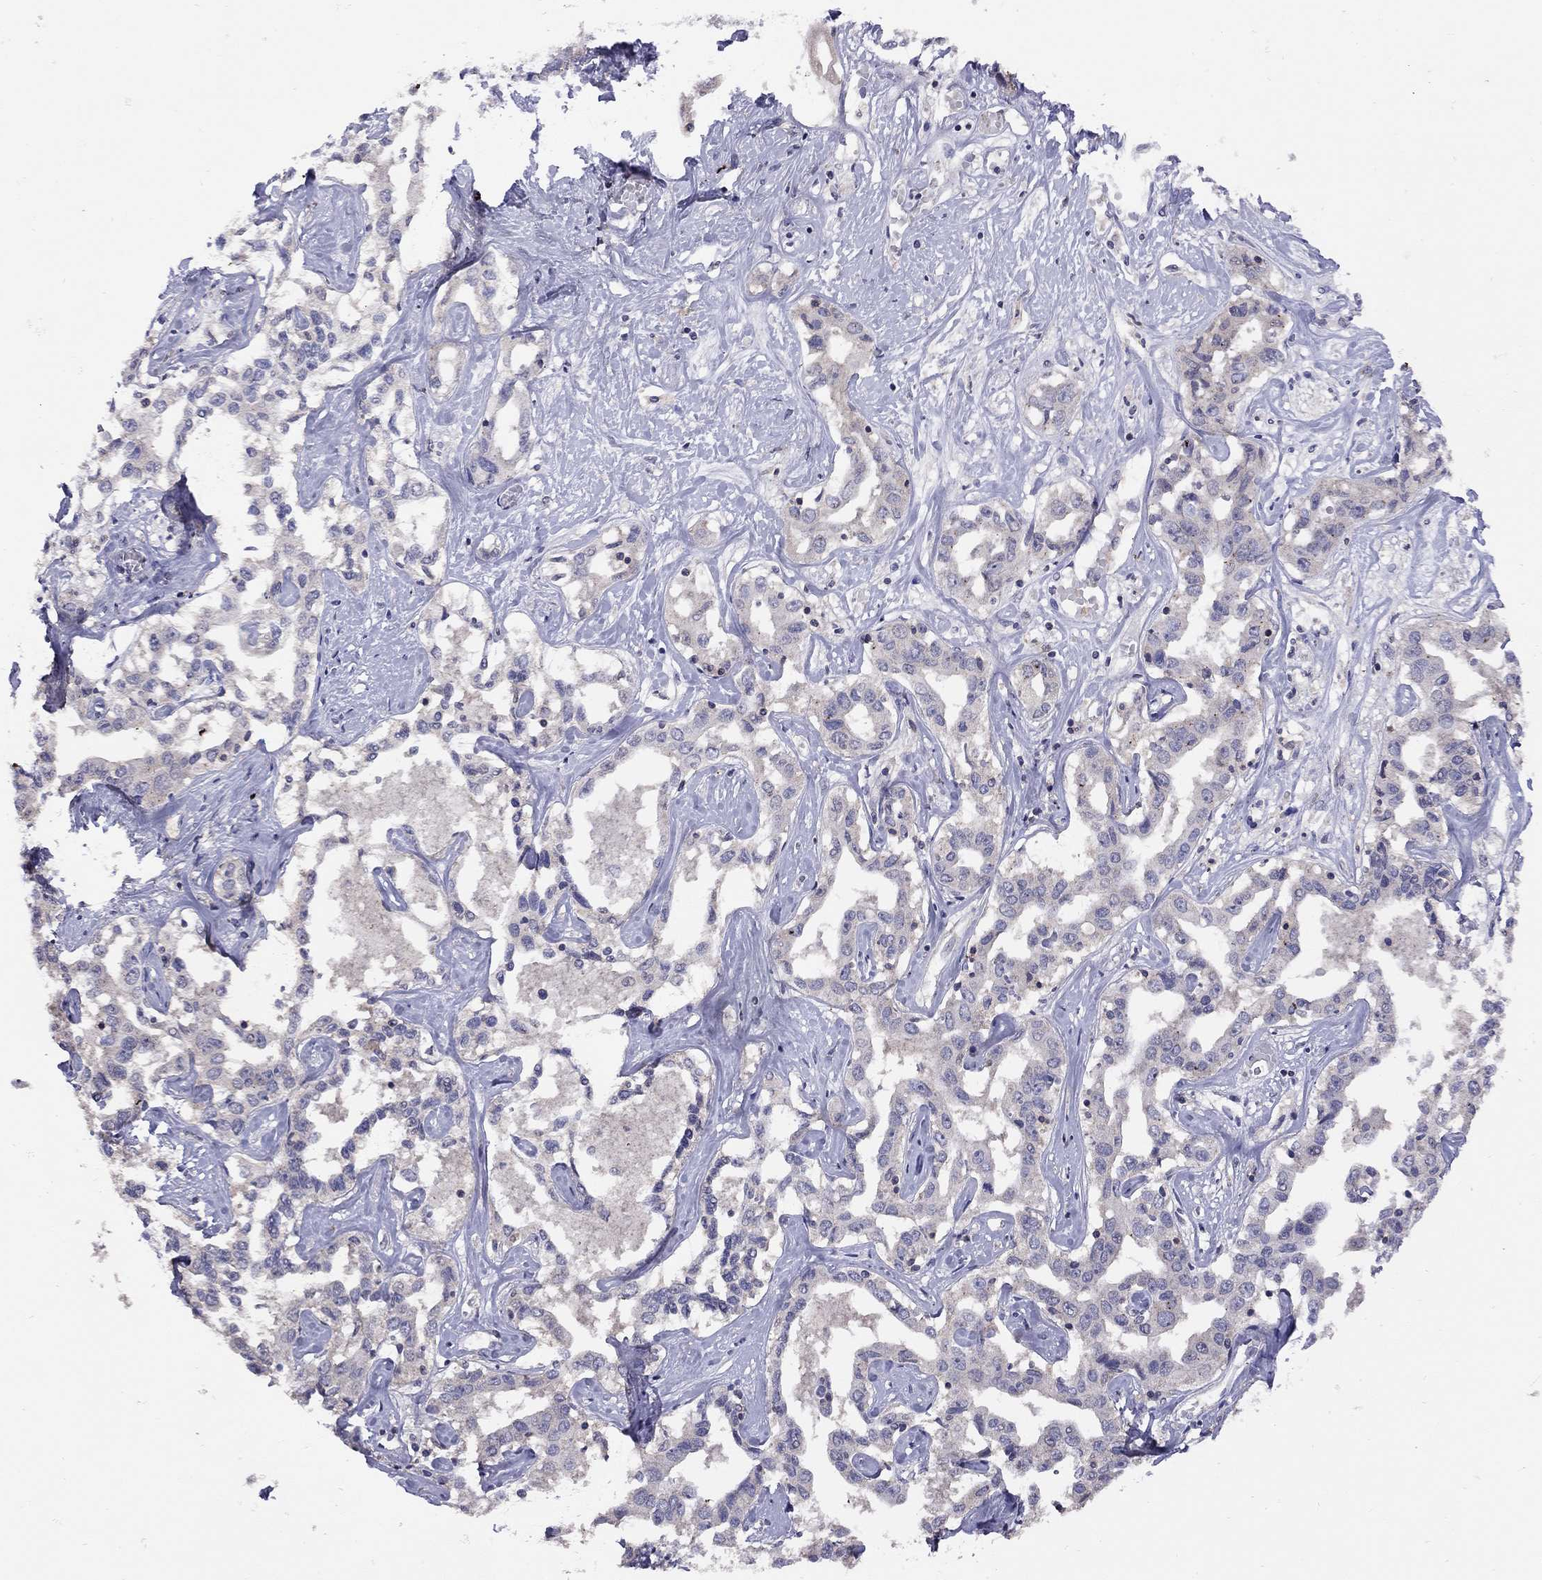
{"staining": {"intensity": "negative", "quantity": "none", "location": "none"}, "tissue": "liver cancer", "cell_type": "Tumor cells", "image_type": "cancer", "snomed": [{"axis": "morphology", "description": "Cholangiocarcinoma"}, {"axis": "topography", "description": "Liver"}], "caption": "Immunohistochemistry (IHC) histopathology image of human liver cholangiocarcinoma stained for a protein (brown), which reveals no staining in tumor cells. (Stains: DAB immunohistochemistry with hematoxylin counter stain, Microscopy: brightfield microscopy at high magnification).", "gene": "RTP5", "patient": {"sex": "male", "age": 59}}